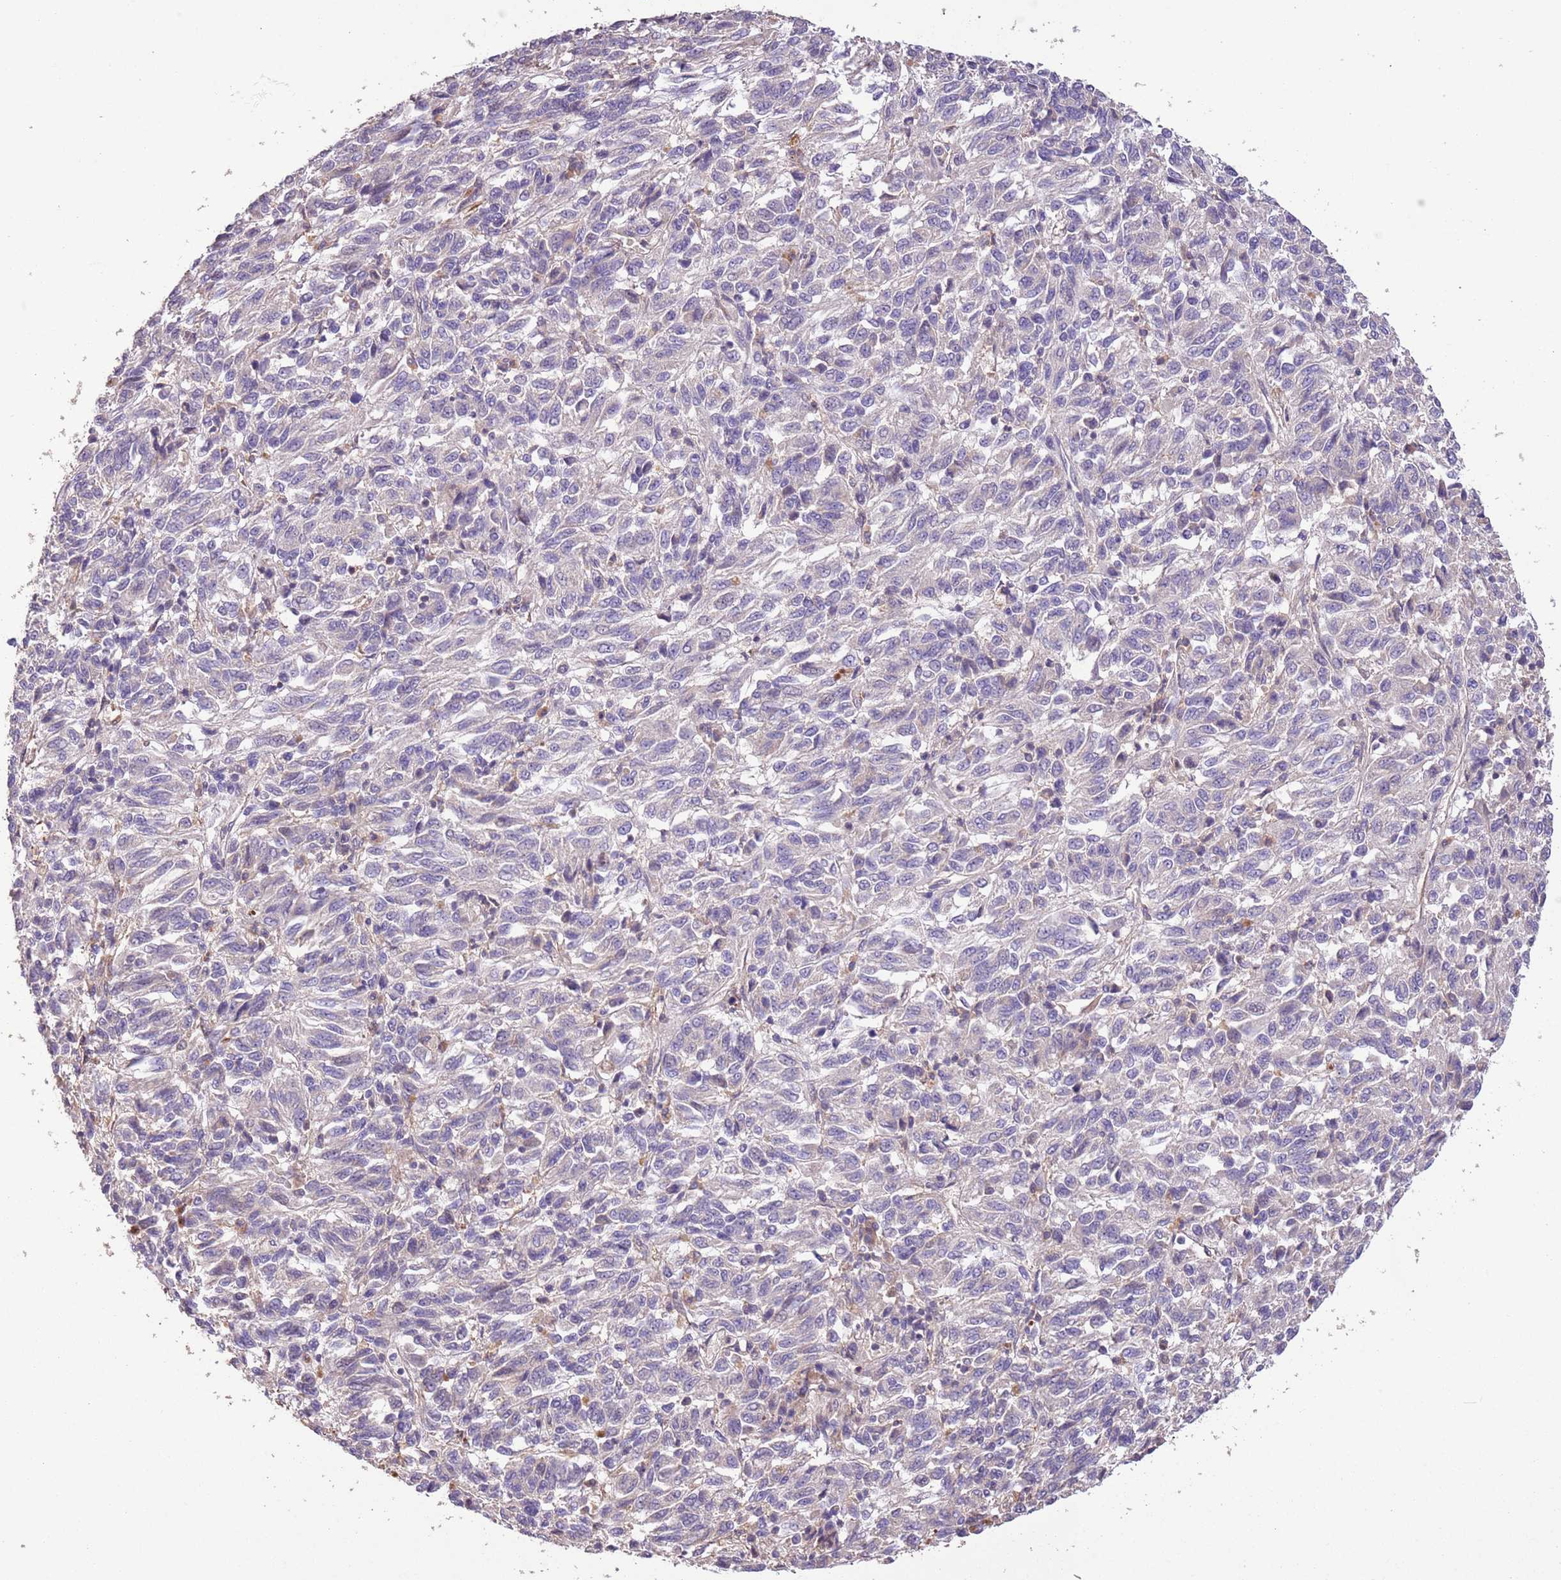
{"staining": {"intensity": "negative", "quantity": "none", "location": "none"}, "tissue": "melanoma", "cell_type": "Tumor cells", "image_type": "cancer", "snomed": [{"axis": "morphology", "description": "Malignant melanoma, Metastatic site"}, {"axis": "topography", "description": "Lung"}], "caption": "Histopathology image shows no significant protein positivity in tumor cells of malignant melanoma (metastatic site).", "gene": "FAM89B", "patient": {"sex": "male", "age": 64}}